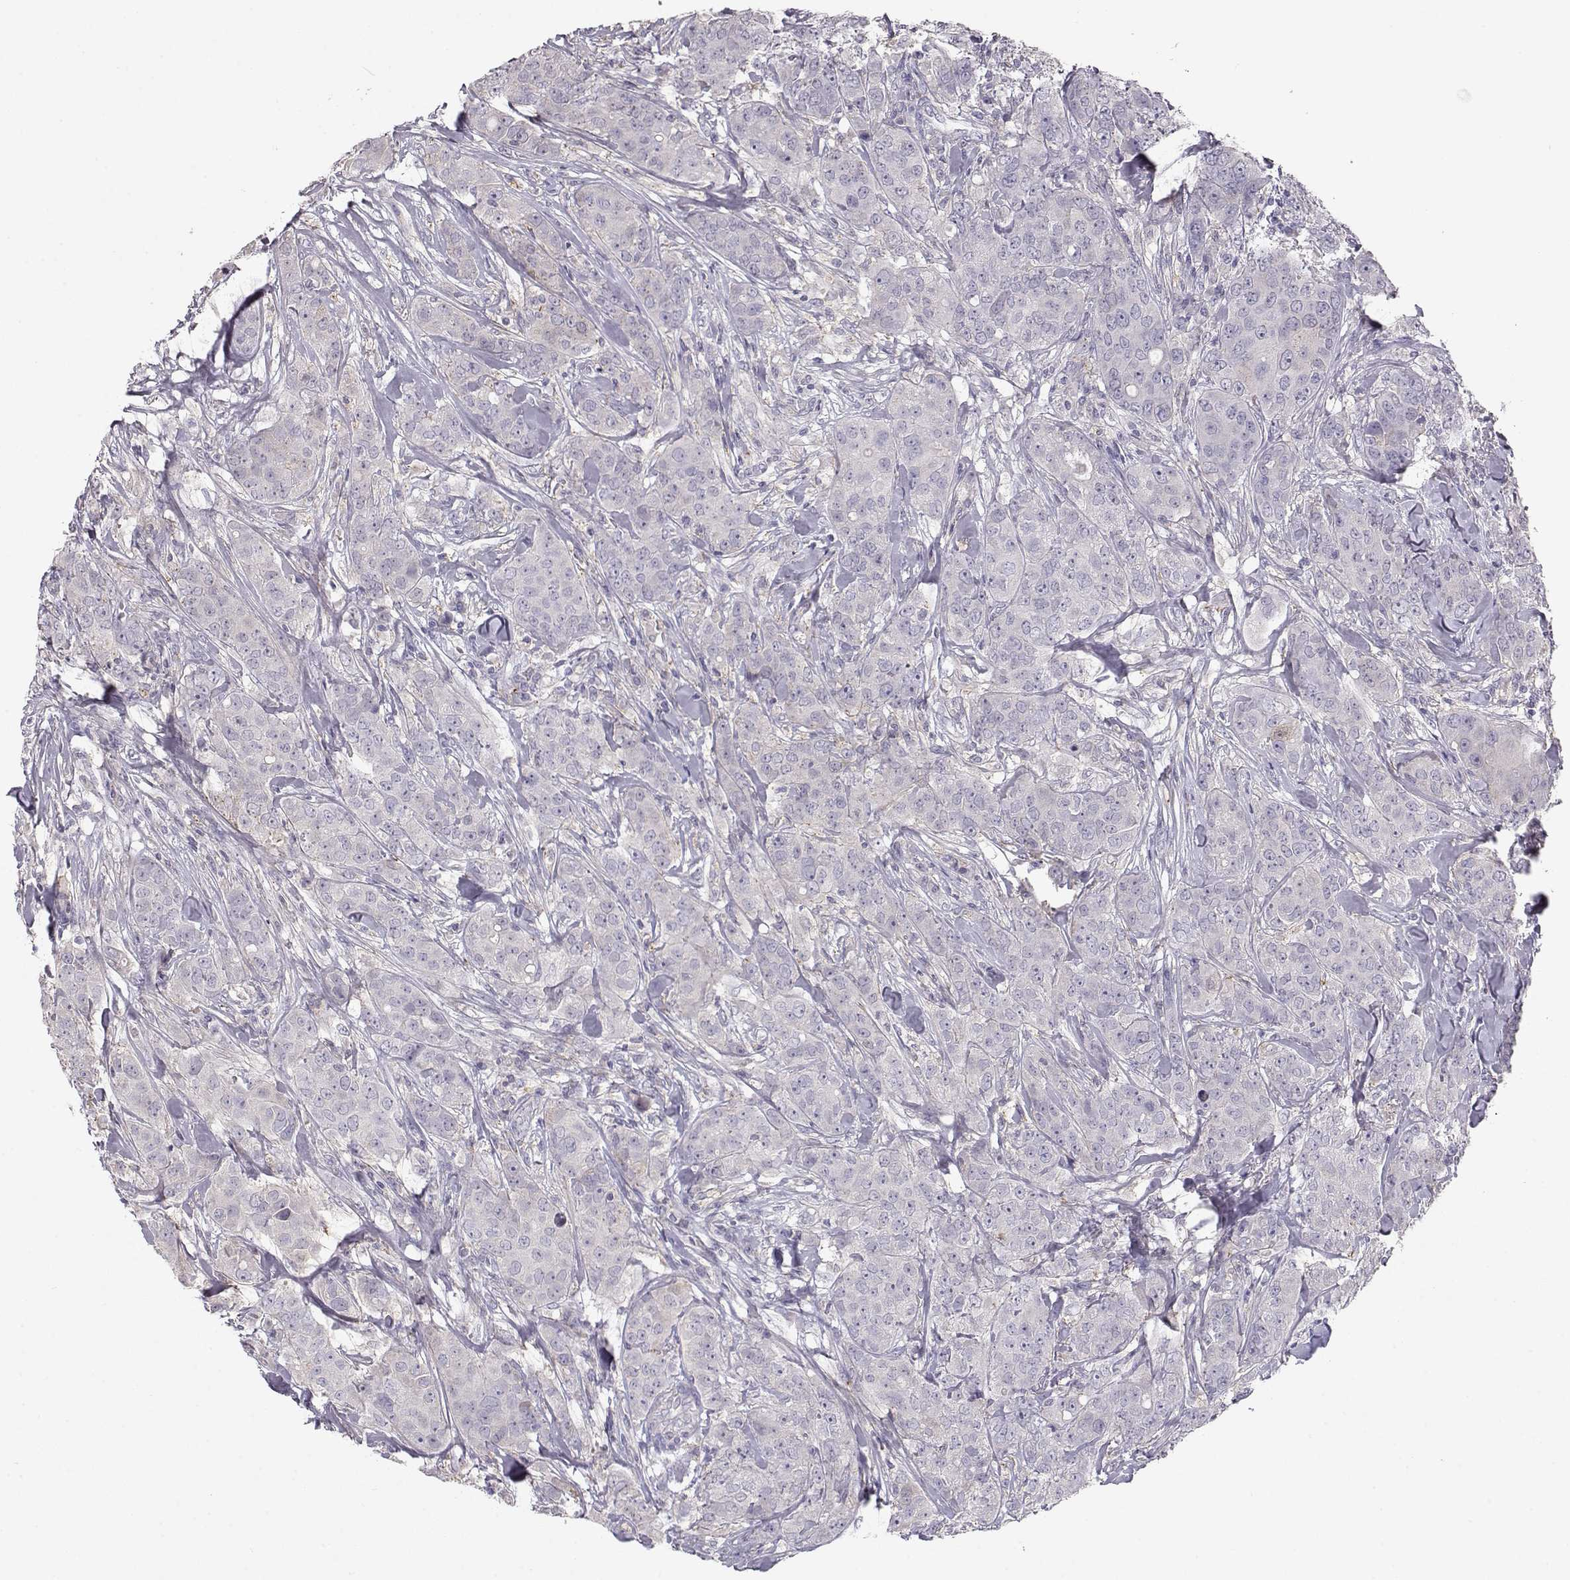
{"staining": {"intensity": "negative", "quantity": "none", "location": "none"}, "tissue": "breast cancer", "cell_type": "Tumor cells", "image_type": "cancer", "snomed": [{"axis": "morphology", "description": "Duct carcinoma"}, {"axis": "topography", "description": "Breast"}], "caption": "A micrograph of breast cancer (infiltrating ductal carcinoma) stained for a protein shows no brown staining in tumor cells.", "gene": "GRK1", "patient": {"sex": "female", "age": 43}}